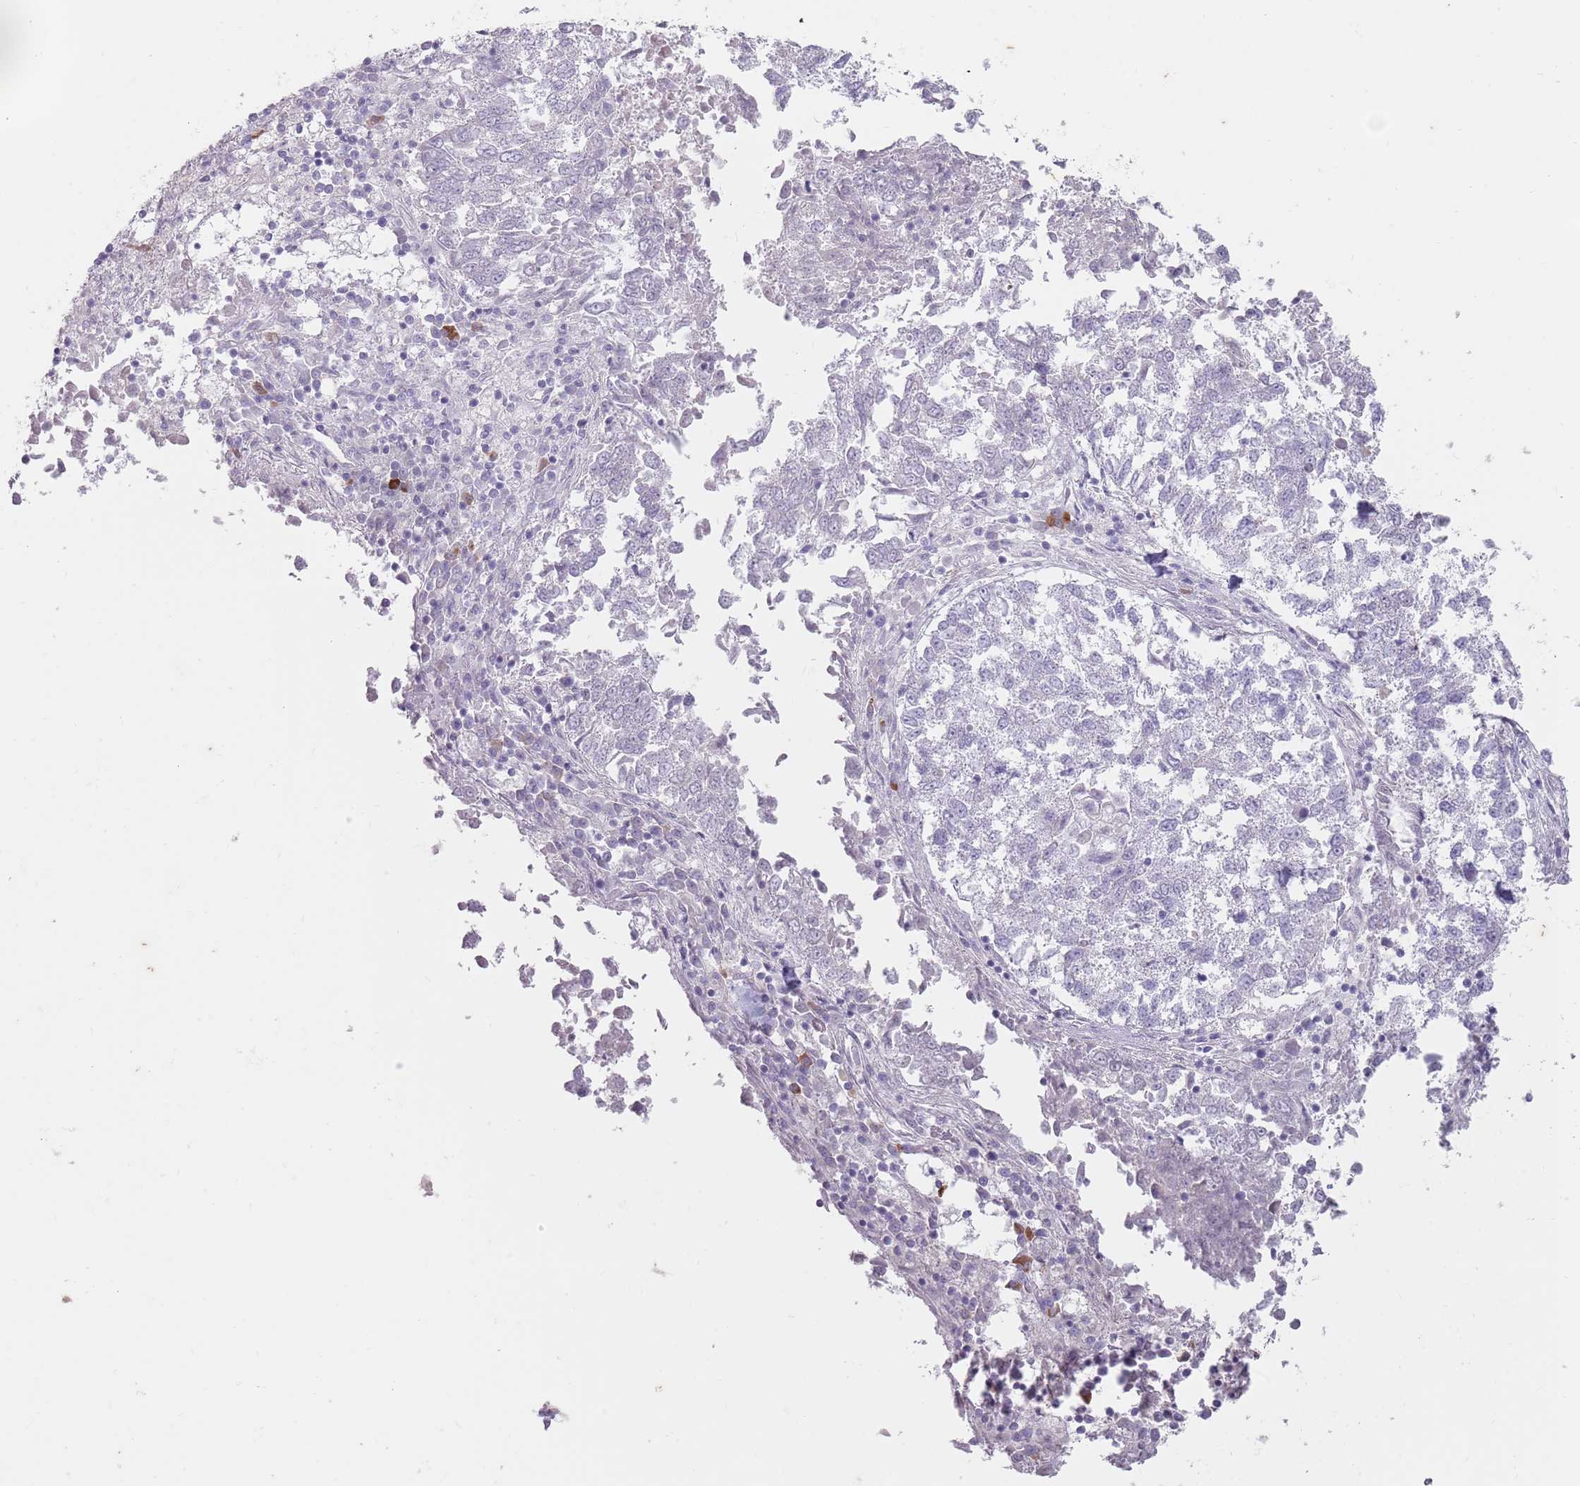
{"staining": {"intensity": "negative", "quantity": "none", "location": "none"}, "tissue": "lung cancer", "cell_type": "Tumor cells", "image_type": "cancer", "snomed": [{"axis": "morphology", "description": "Squamous cell carcinoma, NOS"}, {"axis": "topography", "description": "Lung"}], "caption": "Immunohistochemical staining of lung squamous cell carcinoma exhibits no significant positivity in tumor cells.", "gene": "STYK1", "patient": {"sex": "male", "age": 73}}